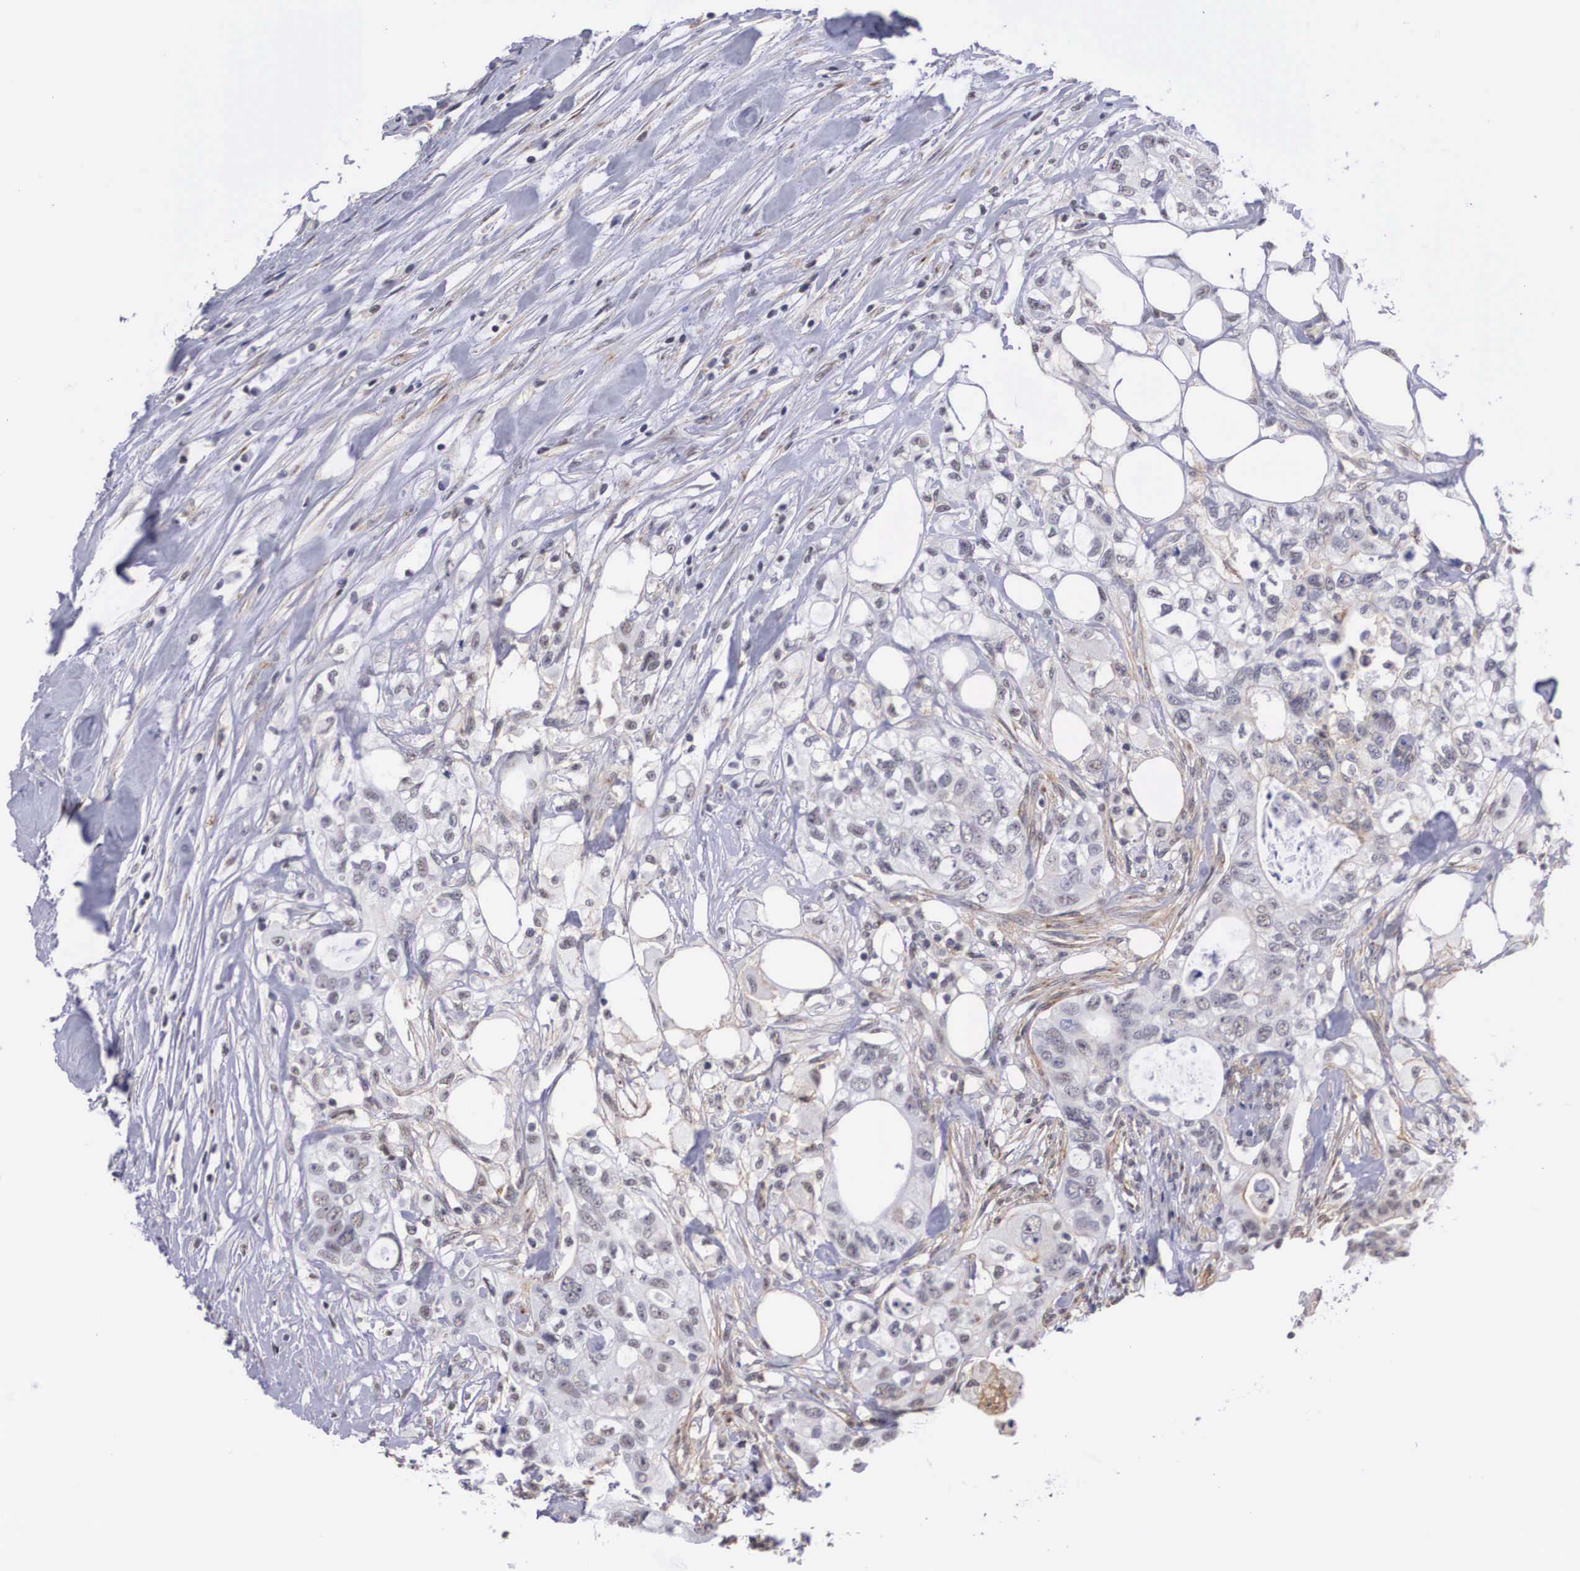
{"staining": {"intensity": "weak", "quantity": "<25%", "location": "cytoplasmic/membranous"}, "tissue": "colorectal cancer", "cell_type": "Tumor cells", "image_type": "cancer", "snomed": [{"axis": "morphology", "description": "Adenocarcinoma, NOS"}, {"axis": "topography", "description": "Rectum"}], "caption": "Micrograph shows no significant protein expression in tumor cells of colorectal cancer (adenocarcinoma).", "gene": "NR4A2", "patient": {"sex": "female", "age": 57}}